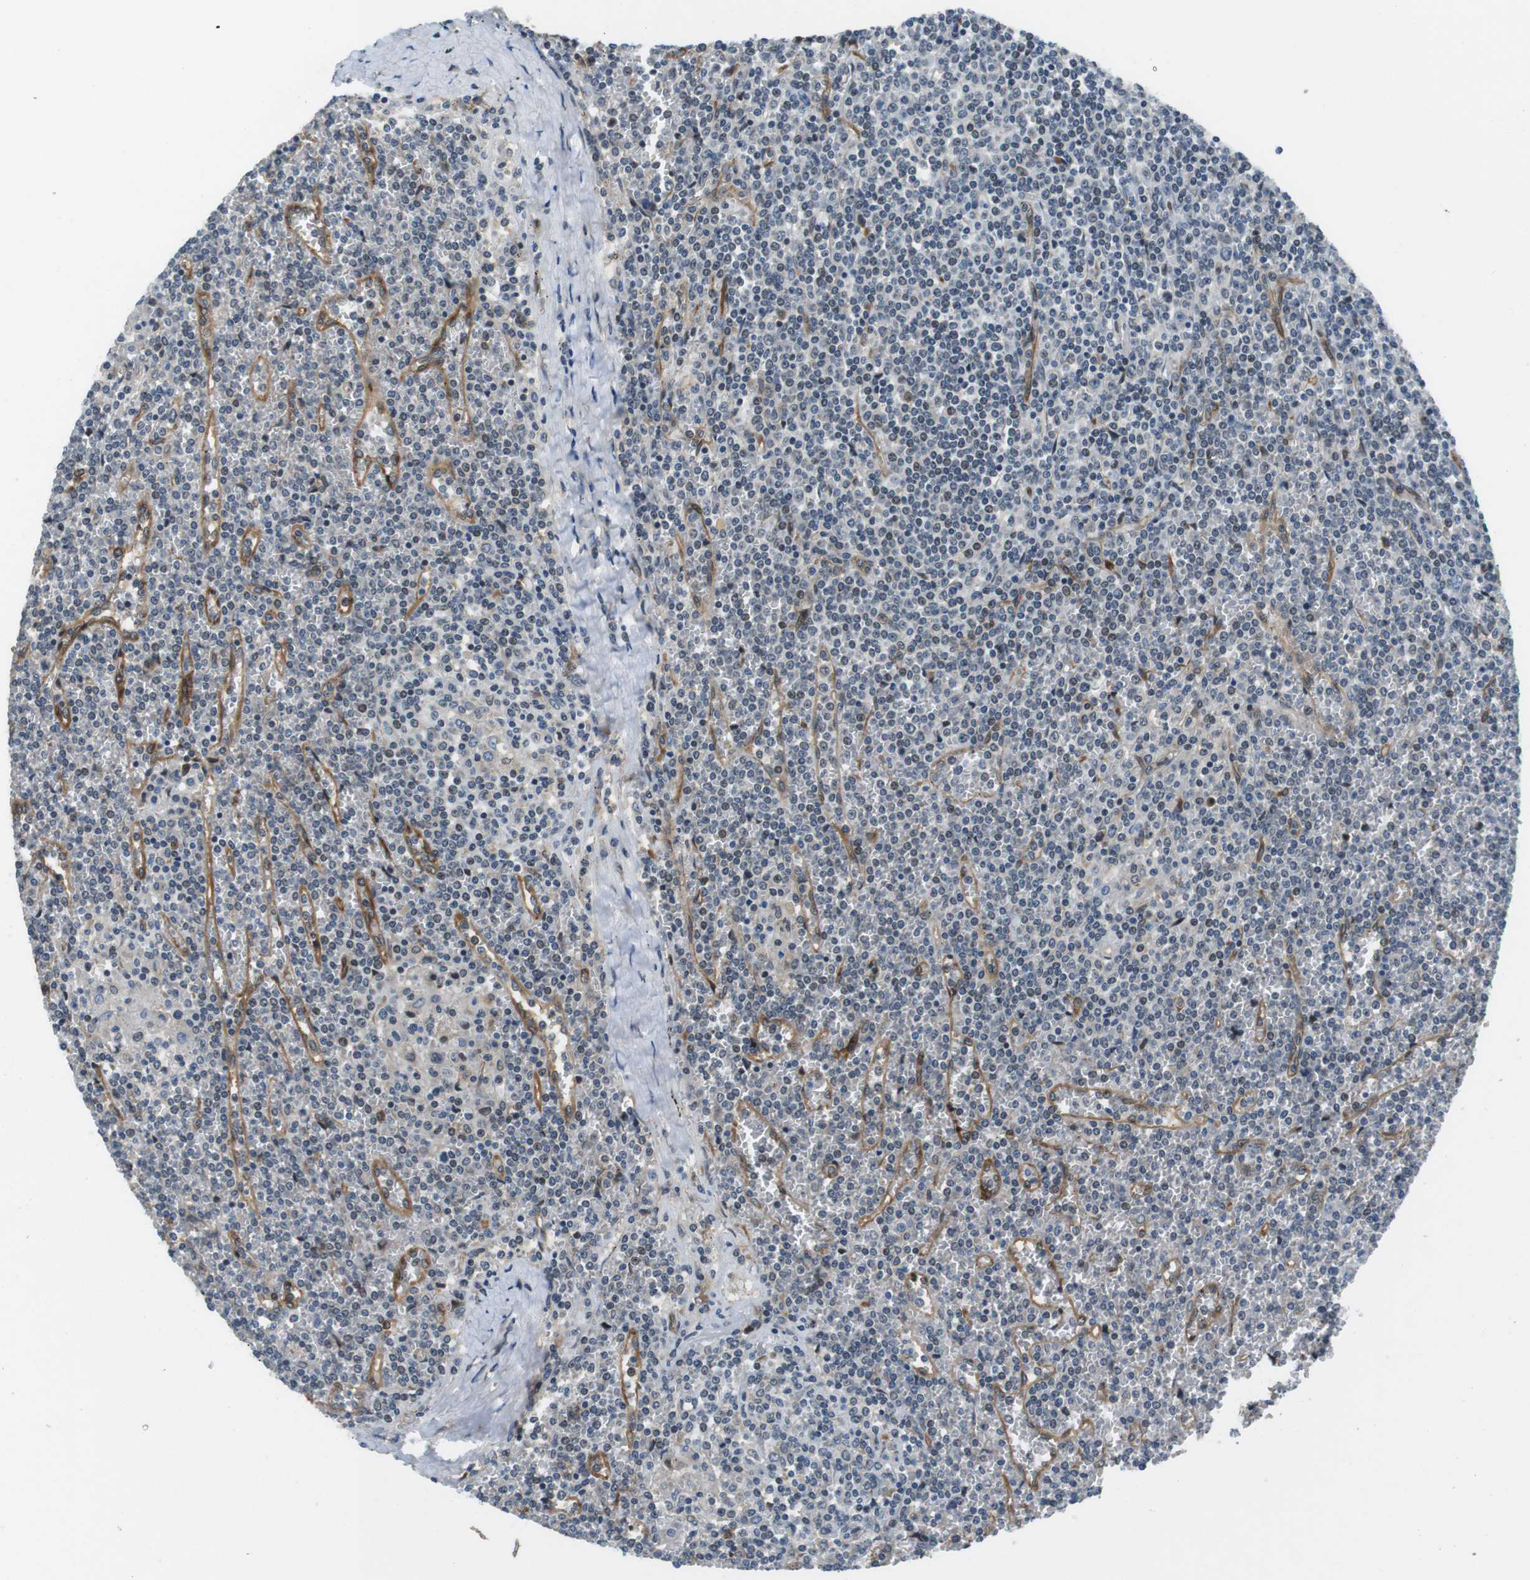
{"staining": {"intensity": "negative", "quantity": "none", "location": "none"}, "tissue": "lymphoma", "cell_type": "Tumor cells", "image_type": "cancer", "snomed": [{"axis": "morphology", "description": "Malignant lymphoma, non-Hodgkin's type, Low grade"}, {"axis": "topography", "description": "Spleen"}], "caption": "Tumor cells are negative for protein expression in human malignant lymphoma, non-Hodgkin's type (low-grade).", "gene": "PALD1", "patient": {"sex": "female", "age": 19}}